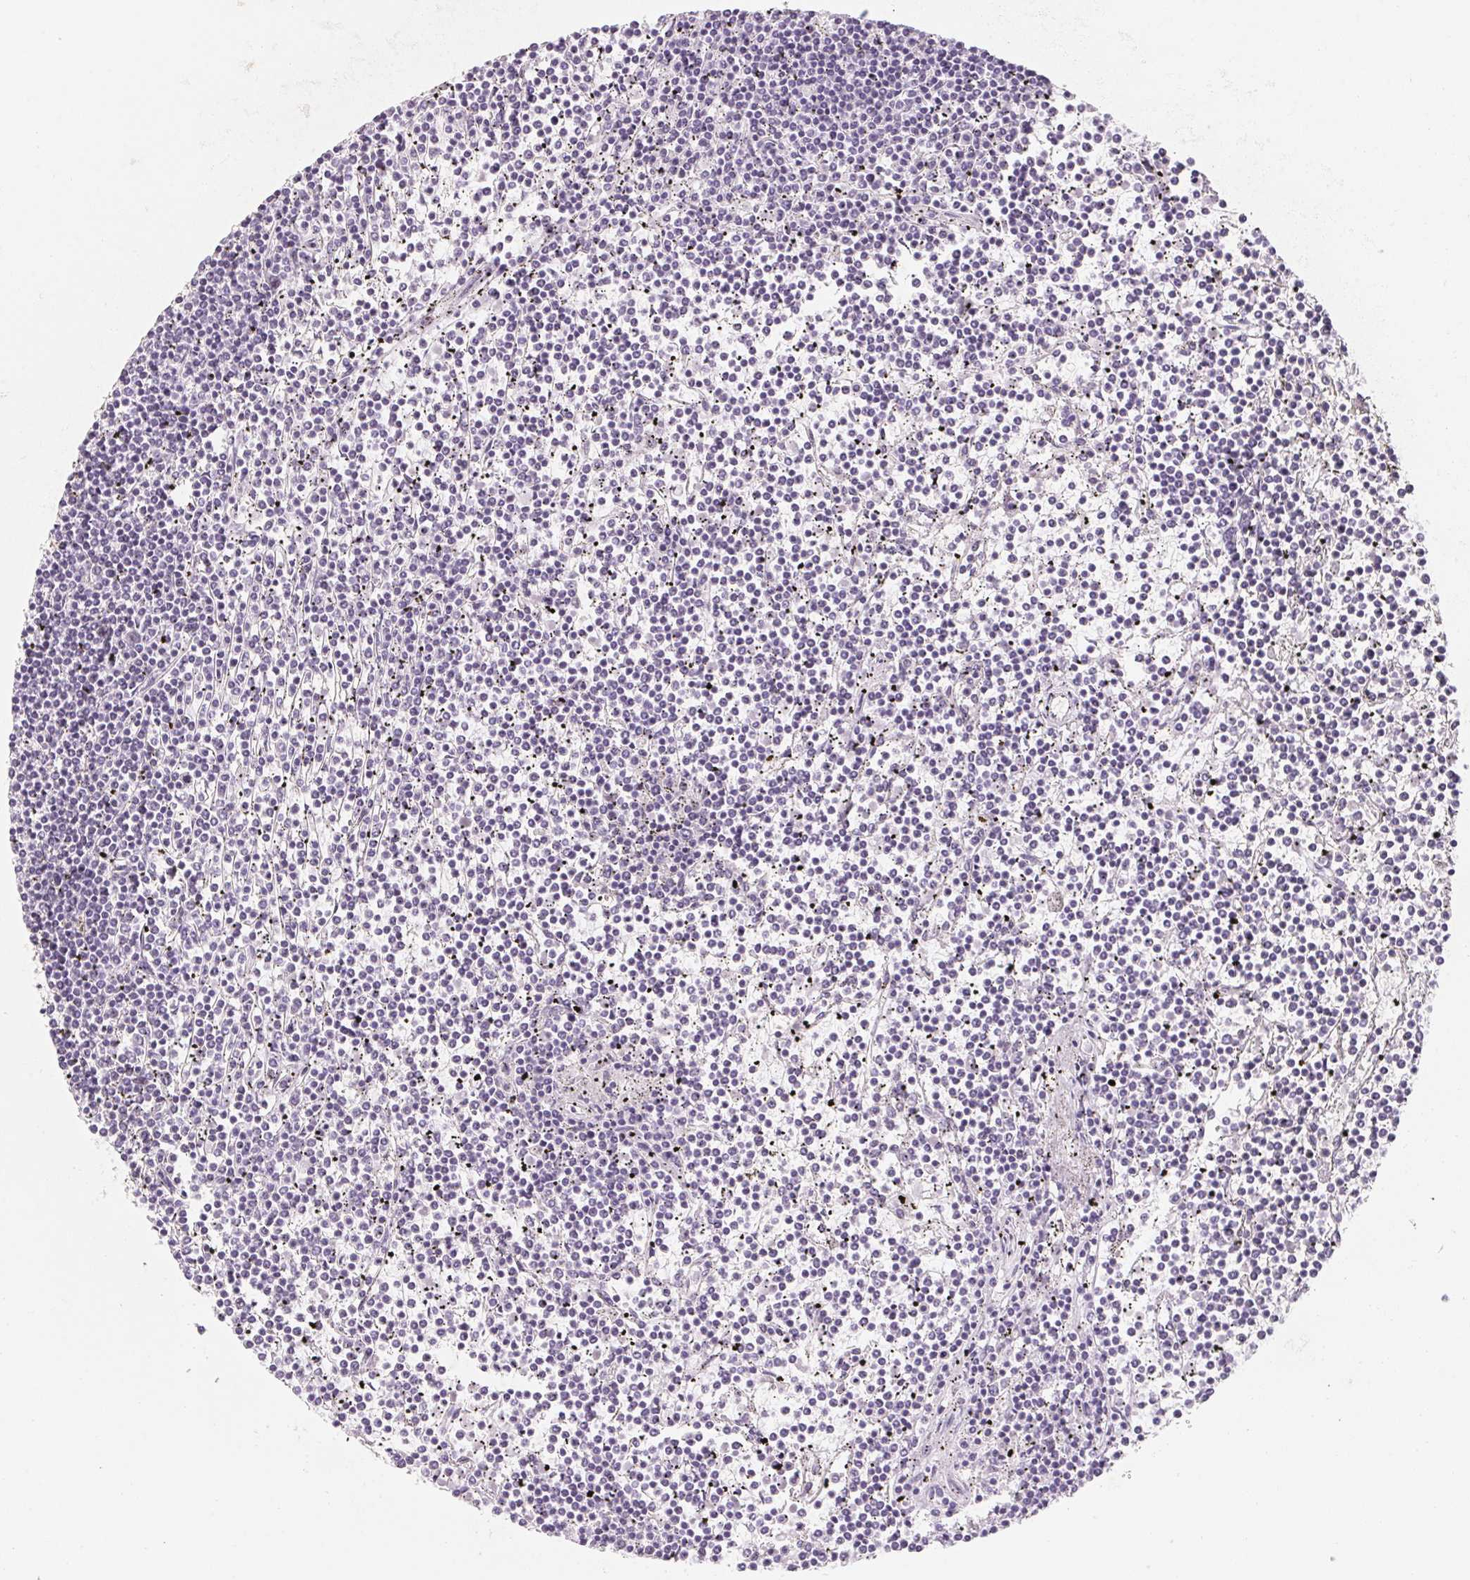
{"staining": {"intensity": "negative", "quantity": "none", "location": "none"}, "tissue": "lymphoma", "cell_type": "Tumor cells", "image_type": "cancer", "snomed": [{"axis": "morphology", "description": "Malignant lymphoma, non-Hodgkin's type, Low grade"}, {"axis": "topography", "description": "Spleen"}], "caption": "There is no significant expression in tumor cells of lymphoma.", "gene": "ZIC4", "patient": {"sex": "female", "age": 19}}